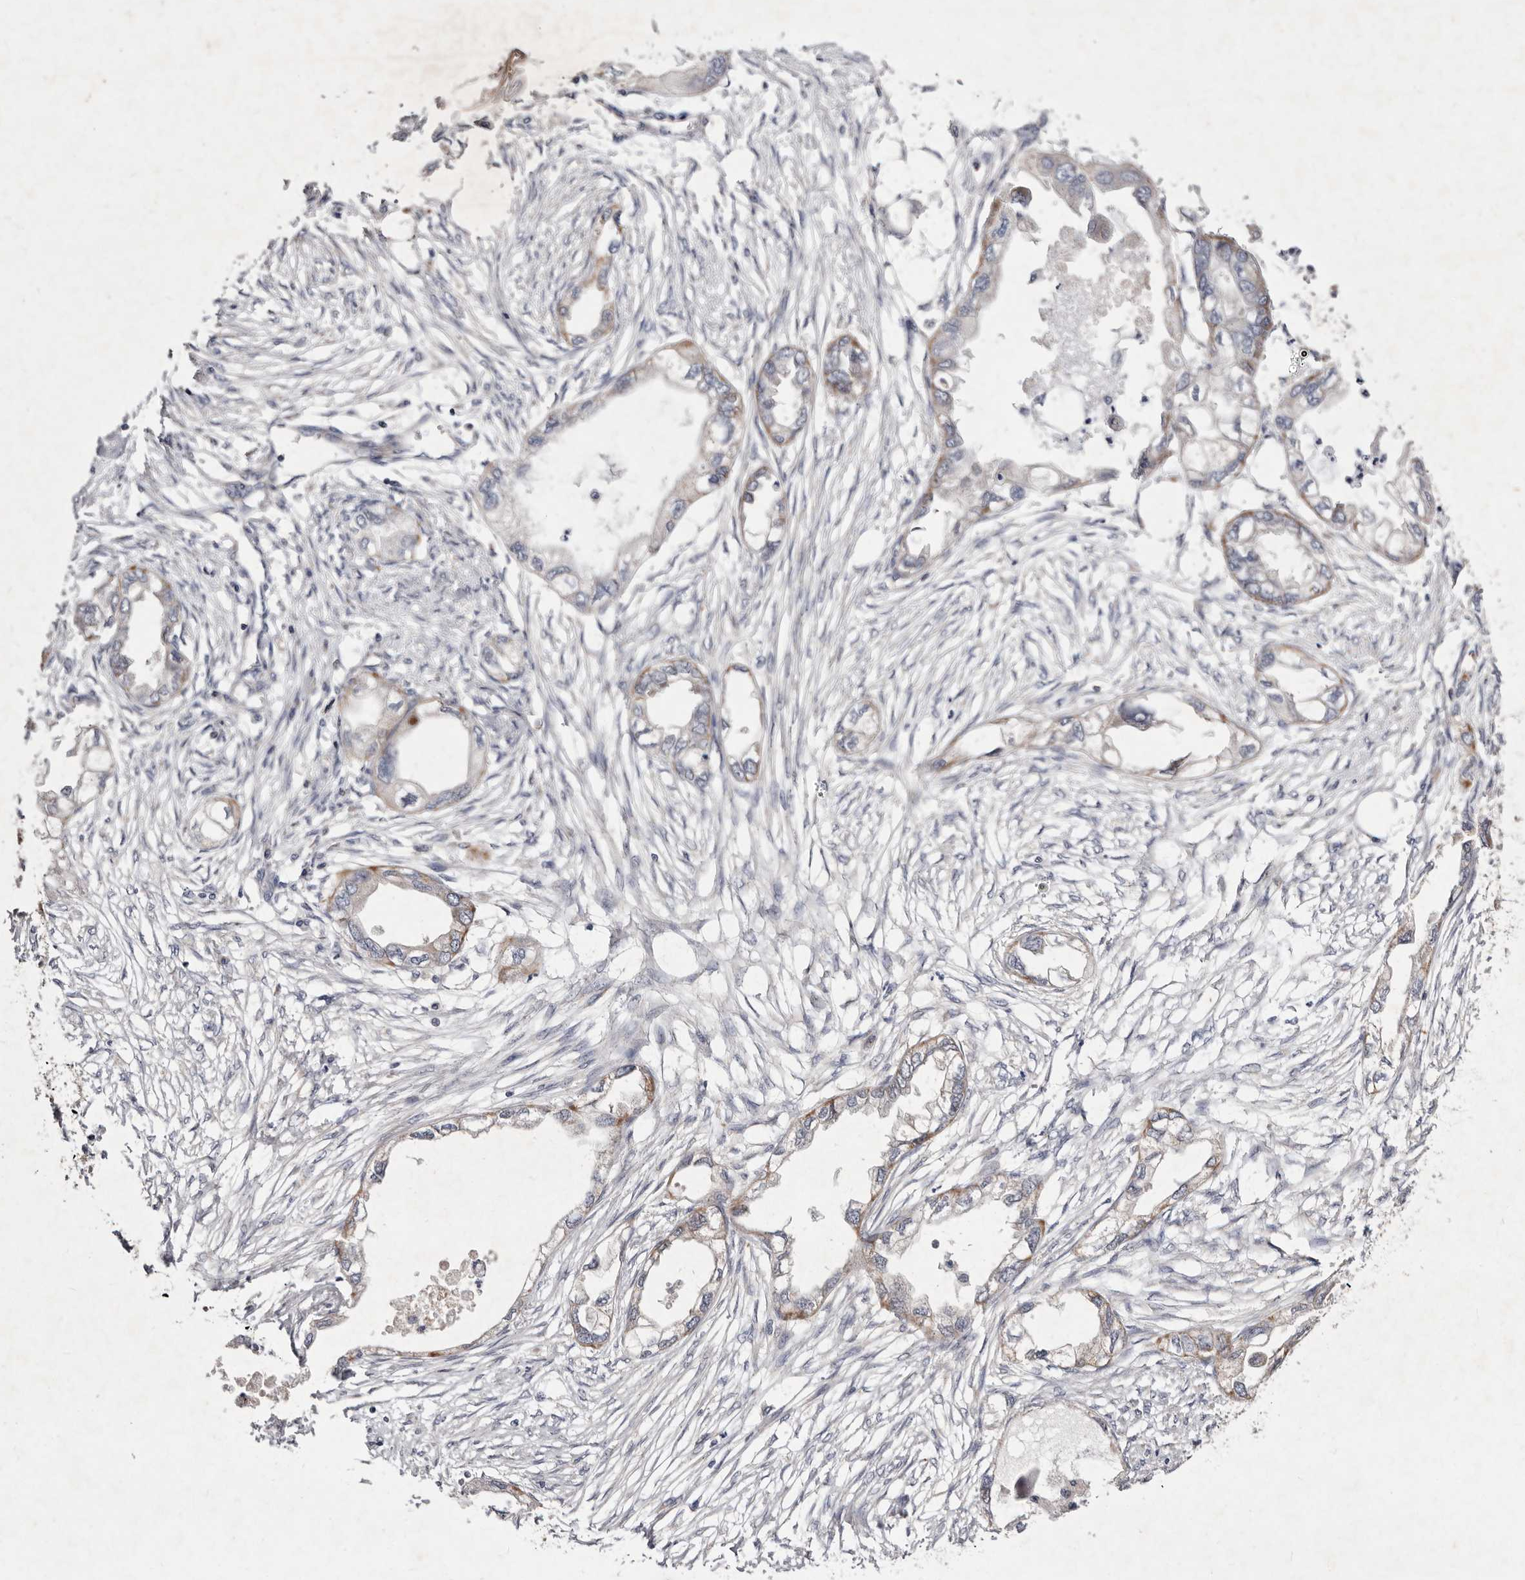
{"staining": {"intensity": "moderate", "quantity": "<25%", "location": "cytoplasmic/membranous"}, "tissue": "endometrial cancer", "cell_type": "Tumor cells", "image_type": "cancer", "snomed": [{"axis": "morphology", "description": "Adenocarcinoma, NOS"}, {"axis": "morphology", "description": "Adenocarcinoma, metastatic, NOS"}, {"axis": "topography", "description": "Adipose tissue"}, {"axis": "topography", "description": "Endometrium"}], "caption": "Immunohistochemistry (DAB (3,3'-diaminobenzidine)) staining of human endometrial cancer shows moderate cytoplasmic/membranous protein positivity in about <25% of tumor cells. (DAB (3,3'-diaminobenzidine) IHC, brown staining for protein, blue staining for nuclei).", "gene": "TIMM17B", "patient": {"sex": "female", "age": 67}}